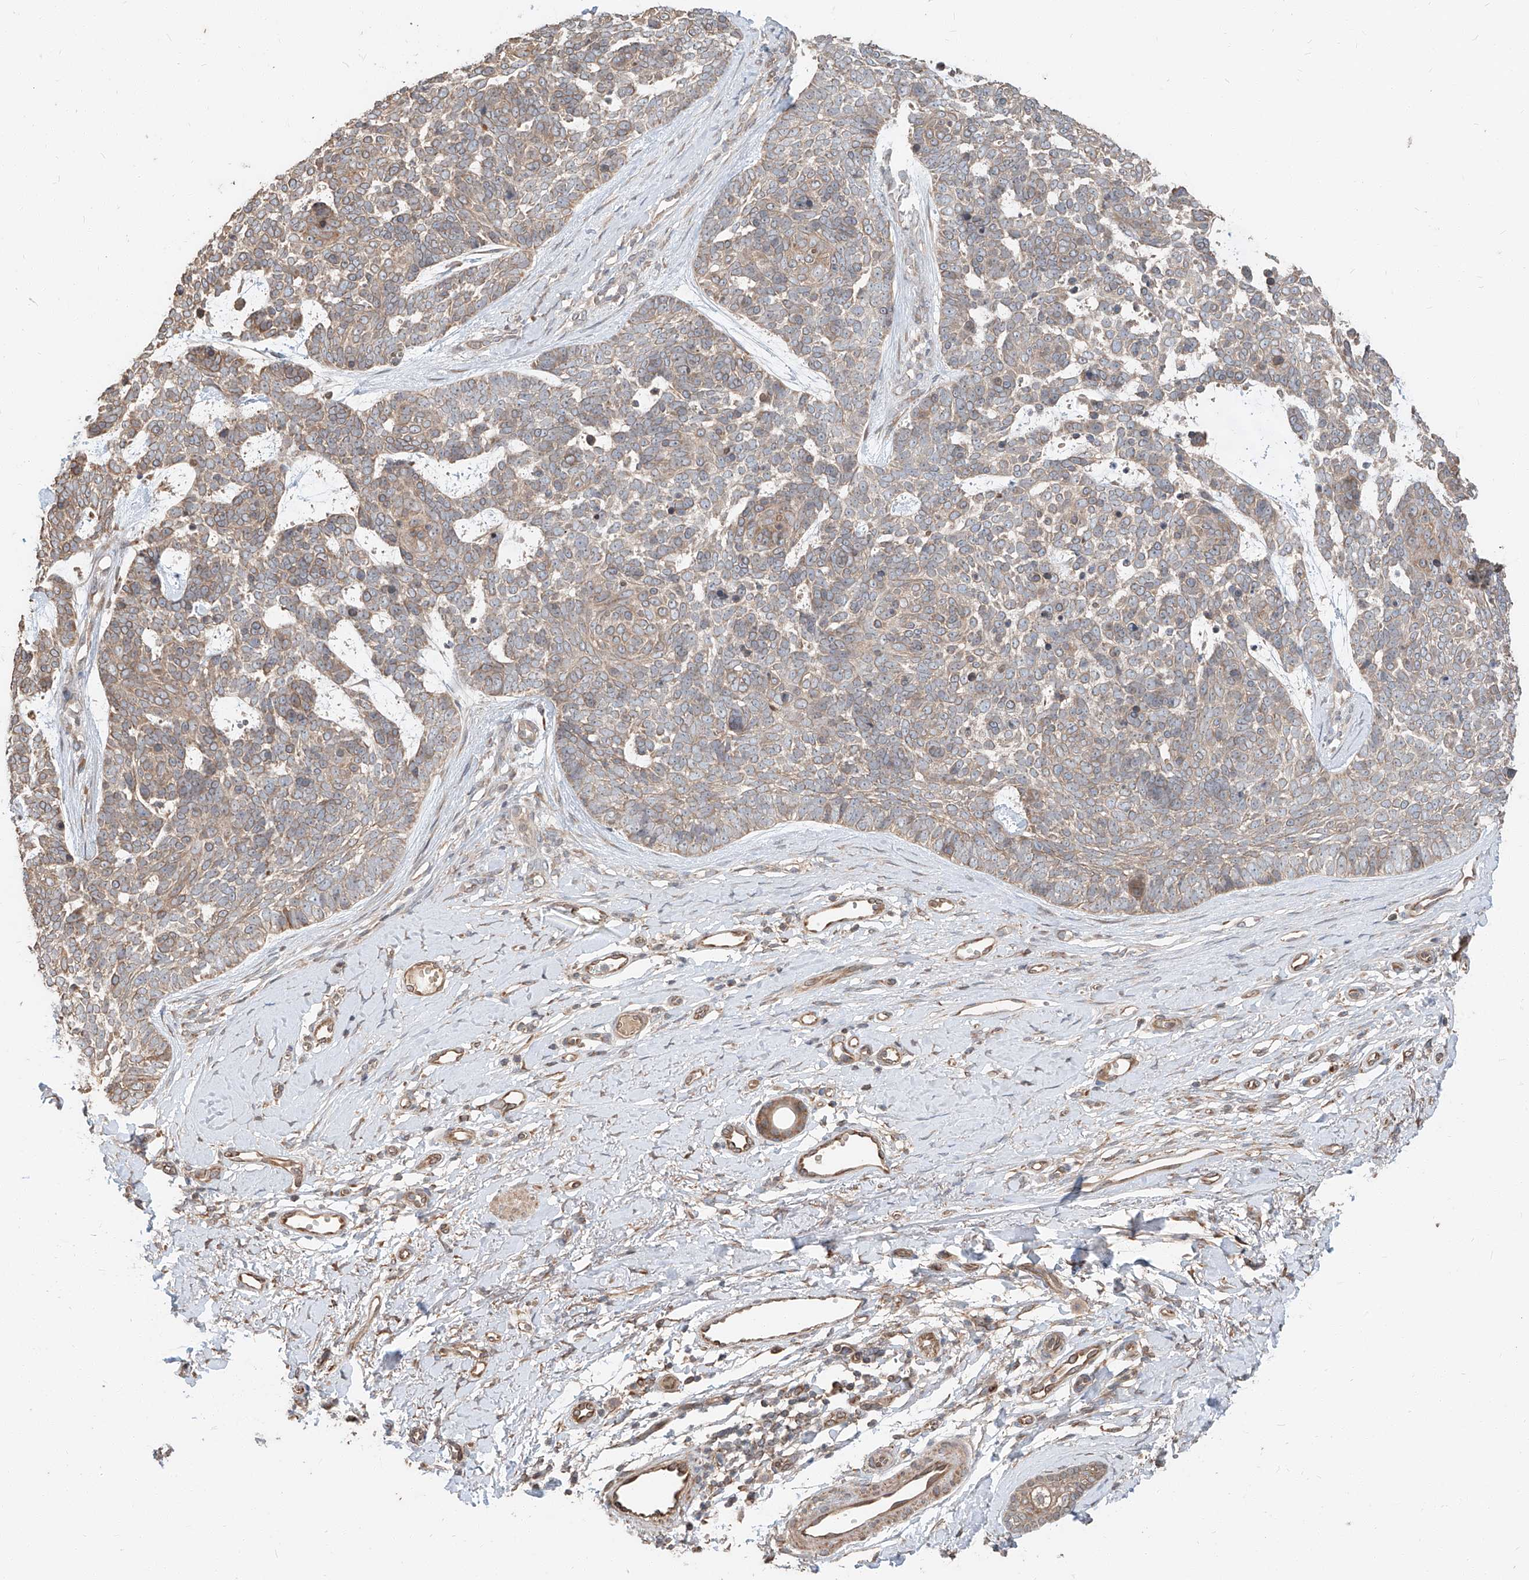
{"staining": {"intensity": "weak", "quantity": "25%-75%", "location": "cytoplasmic/membranous"}, "tissue": "skin cancer", "cell_type": "Tumor cells", "image_type": "cancer", "snomed": [{"axis": "morphology", "description": "Basal cell carcinoma"}, {"axis": "topography", "description": "Skin"}], "caption": "IHC of skin cancer (basal cell carcinoma) displays low levels of weak cytoplasmic/membranous positivity in approximately 25%-75% of tumor cells. Immunohistochemistry (ihc) stains the protein of interest in brown and the nuclei are stained blue.", "gene": "STX19", "patient": {"sex": "female", "age": 81}}